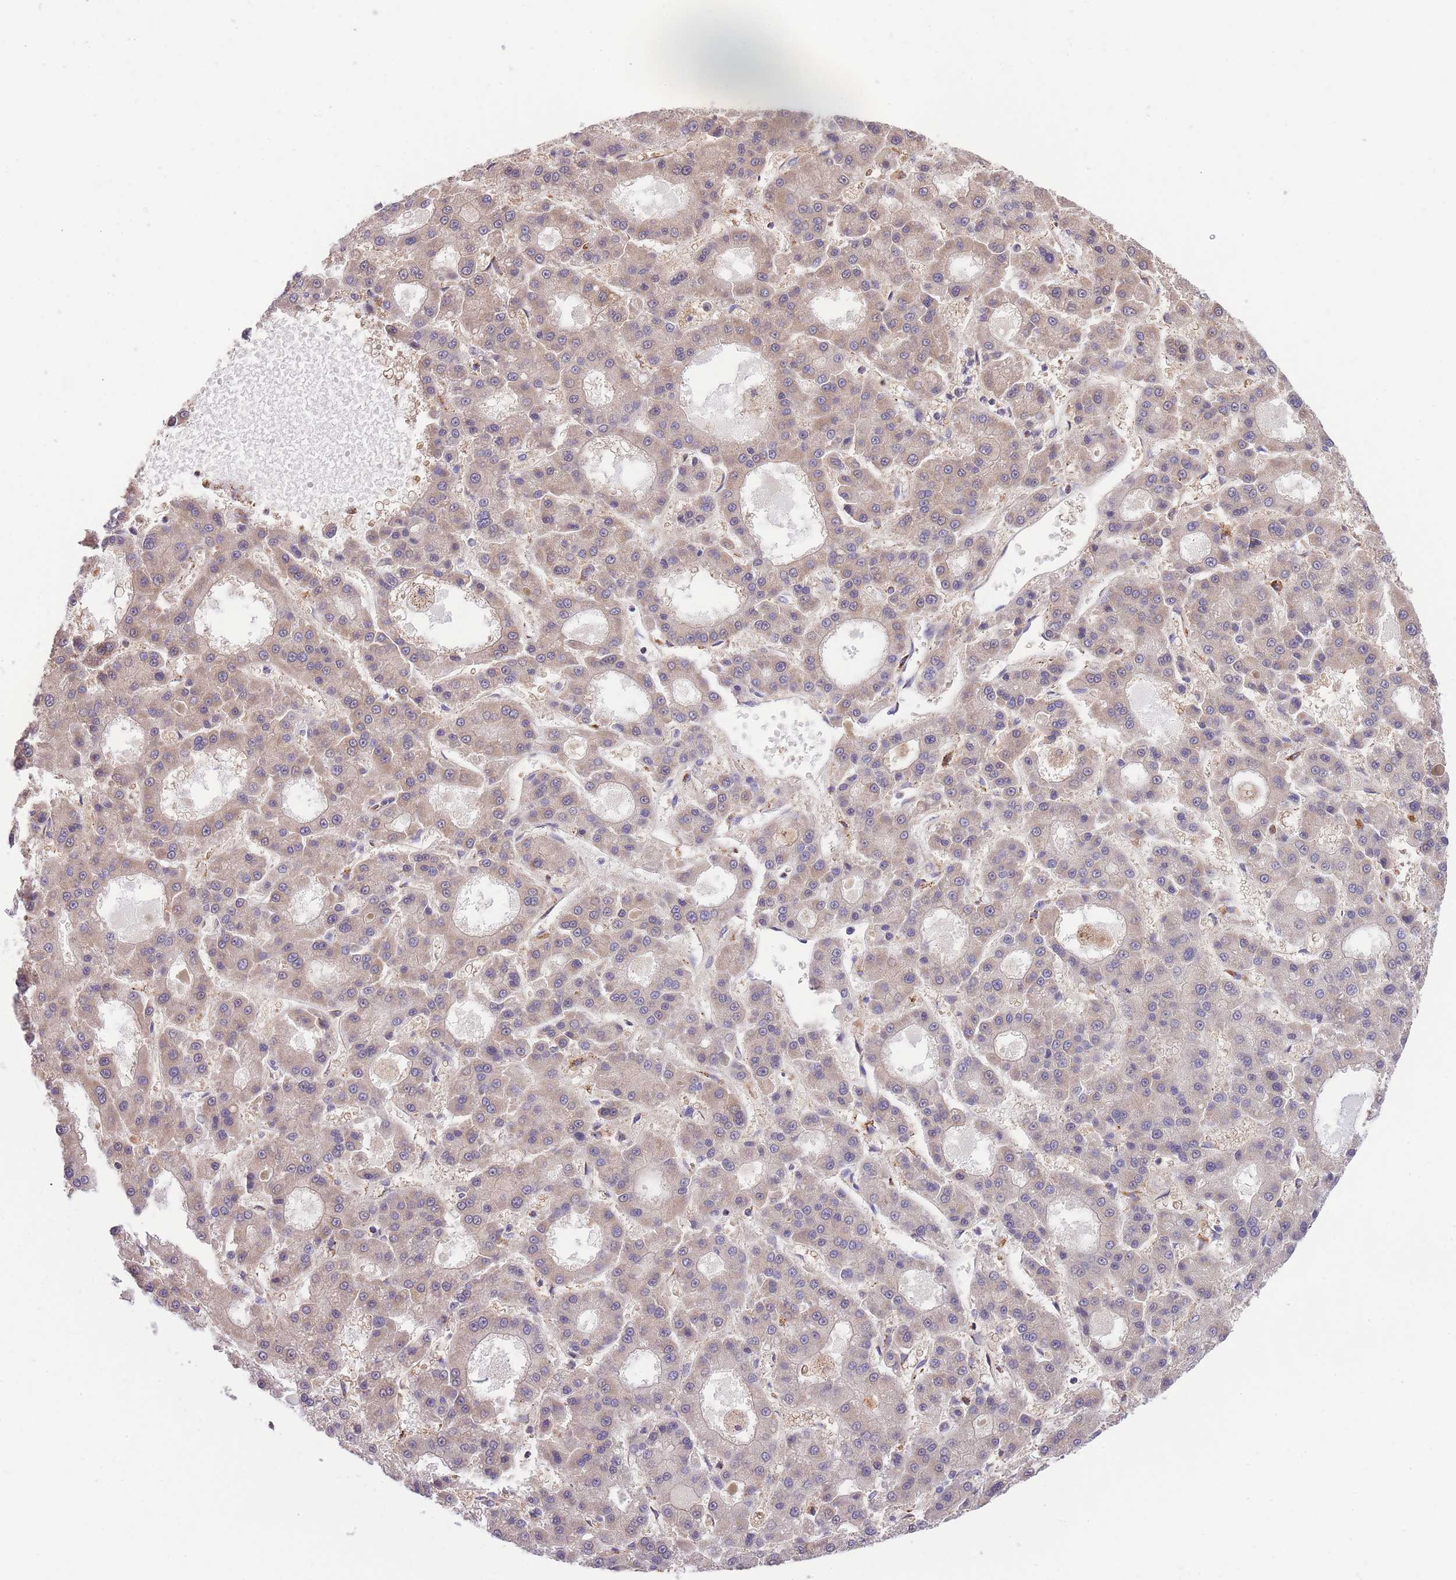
{"staining": {"intensity": "moderate", "quantity": "<25%", "location": "cytoplasmic/membranous"}, "tissue": "liver cancer", "cell_type": "Tumor cells", "image_type": "cancer", "snomed": [{"axis": "morphology", "description": "Carcinoma, Hepatocellular, NOS"}, {"axis": "topography", "description": "Liver"}], "caption": "Moderate cytoplasmic/membranous positivity for a protein is present in approximately <25% of tumor cells of hepatocellular carcinoma (liver) using immunohistochemistry (IHC).", "gene": "ST3GAL3", "patient": {"sex": "male", "age": 70}}